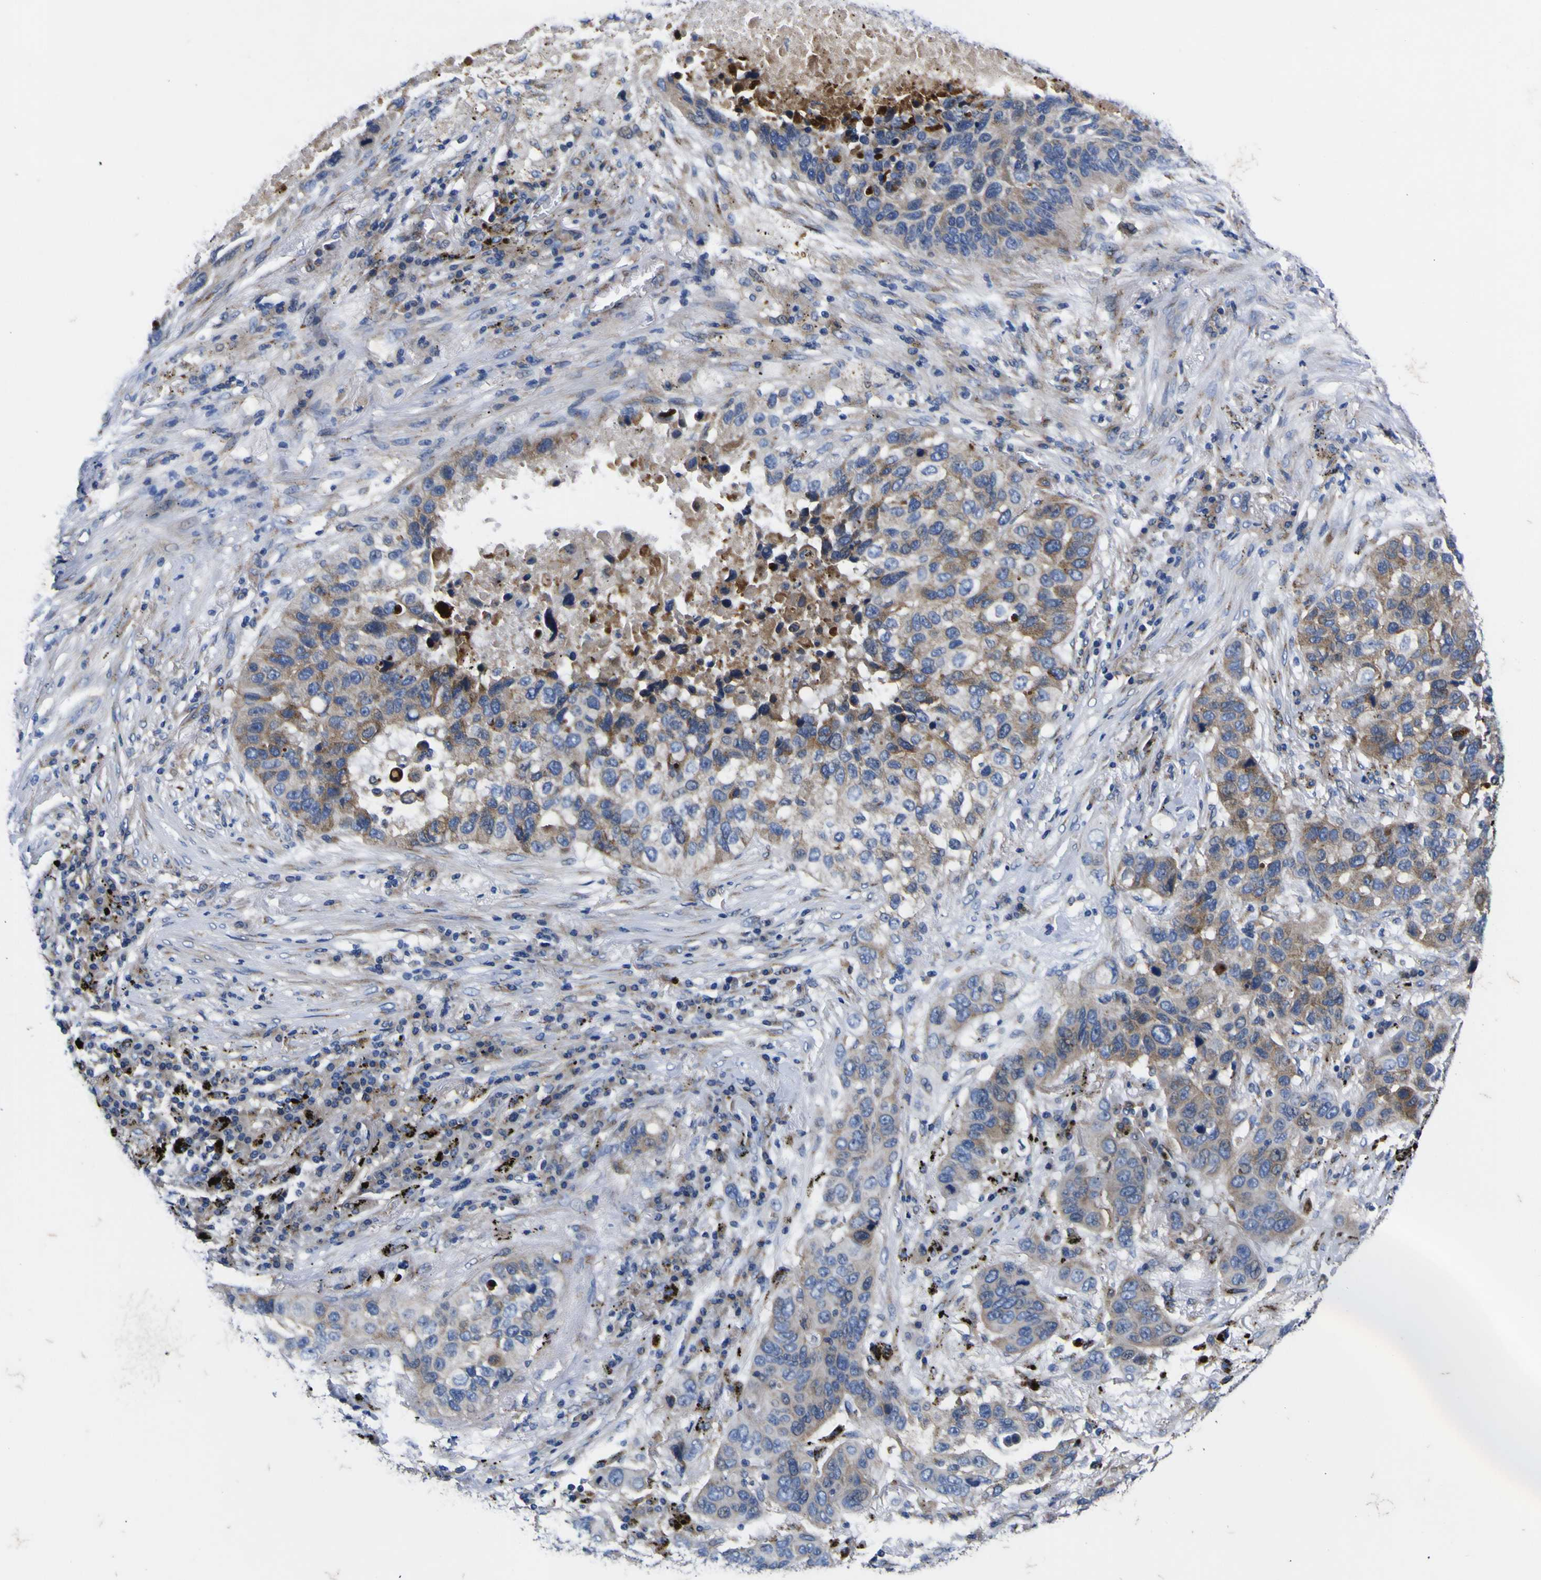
{"staining": {"intensity": "moderate", "quantity": ">75%", "location": "cytoplasmic/membranous"}, "tissue": "lung cancer", "cell_type": "Tumor cells", "image_type": "cancer", "snomed": [{"axis": "morphology", "description": "Squamous cell carcinoma, NOS"}, {"axis": "topography", "description": "Lung"}], "caption": "Immunohistochemical staining of human squamous cell carcinoma (lung) displays medium levels of moderate cytoplasmic/membranous positivity in about >75% of tumor cells. Using DAB (brown) and hematoxylin (blue) stains, captured at high magnification using brightfield microscopy.", "gene": "COA1", "patient": {"sex": "male", "age": 57}}